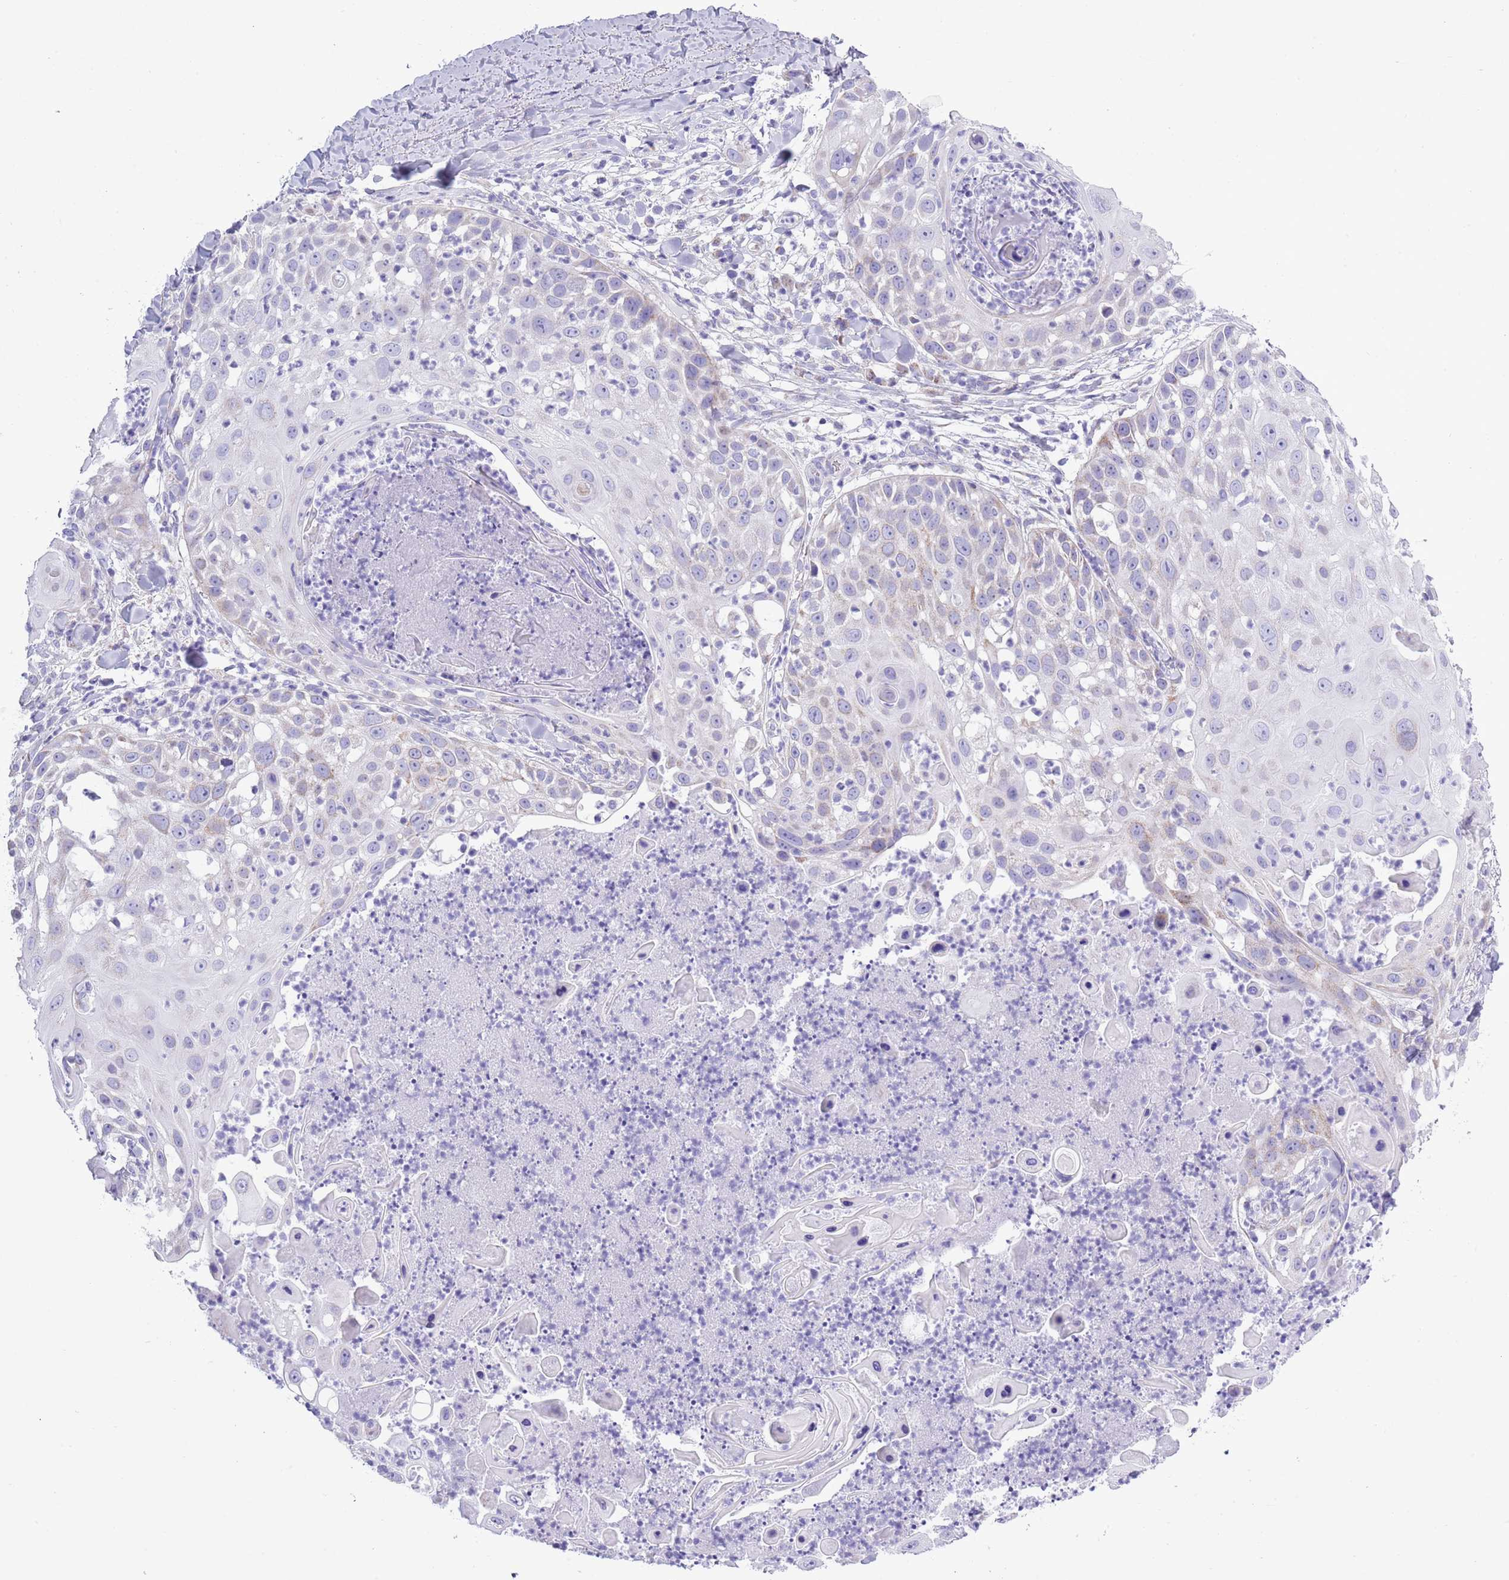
{"staining": {"intensity": "weak", "quantity": "<25%", "location": "cytoplasmic/membranous"}, "tissue": "skin cancer", "cell_type": "Tumor cells", "image_type": "cancer", "snomed": [{"axis": "morphology", "description": "Squamous cell carcinoma, NOS"}, {"axis": "topography", "description": "Skin"}], "caption": "Image shows no significant protein staining in tumor cells of skin cancer.", "gene": "MOCOS", "patient": {"sex": "female", "age": 44}}